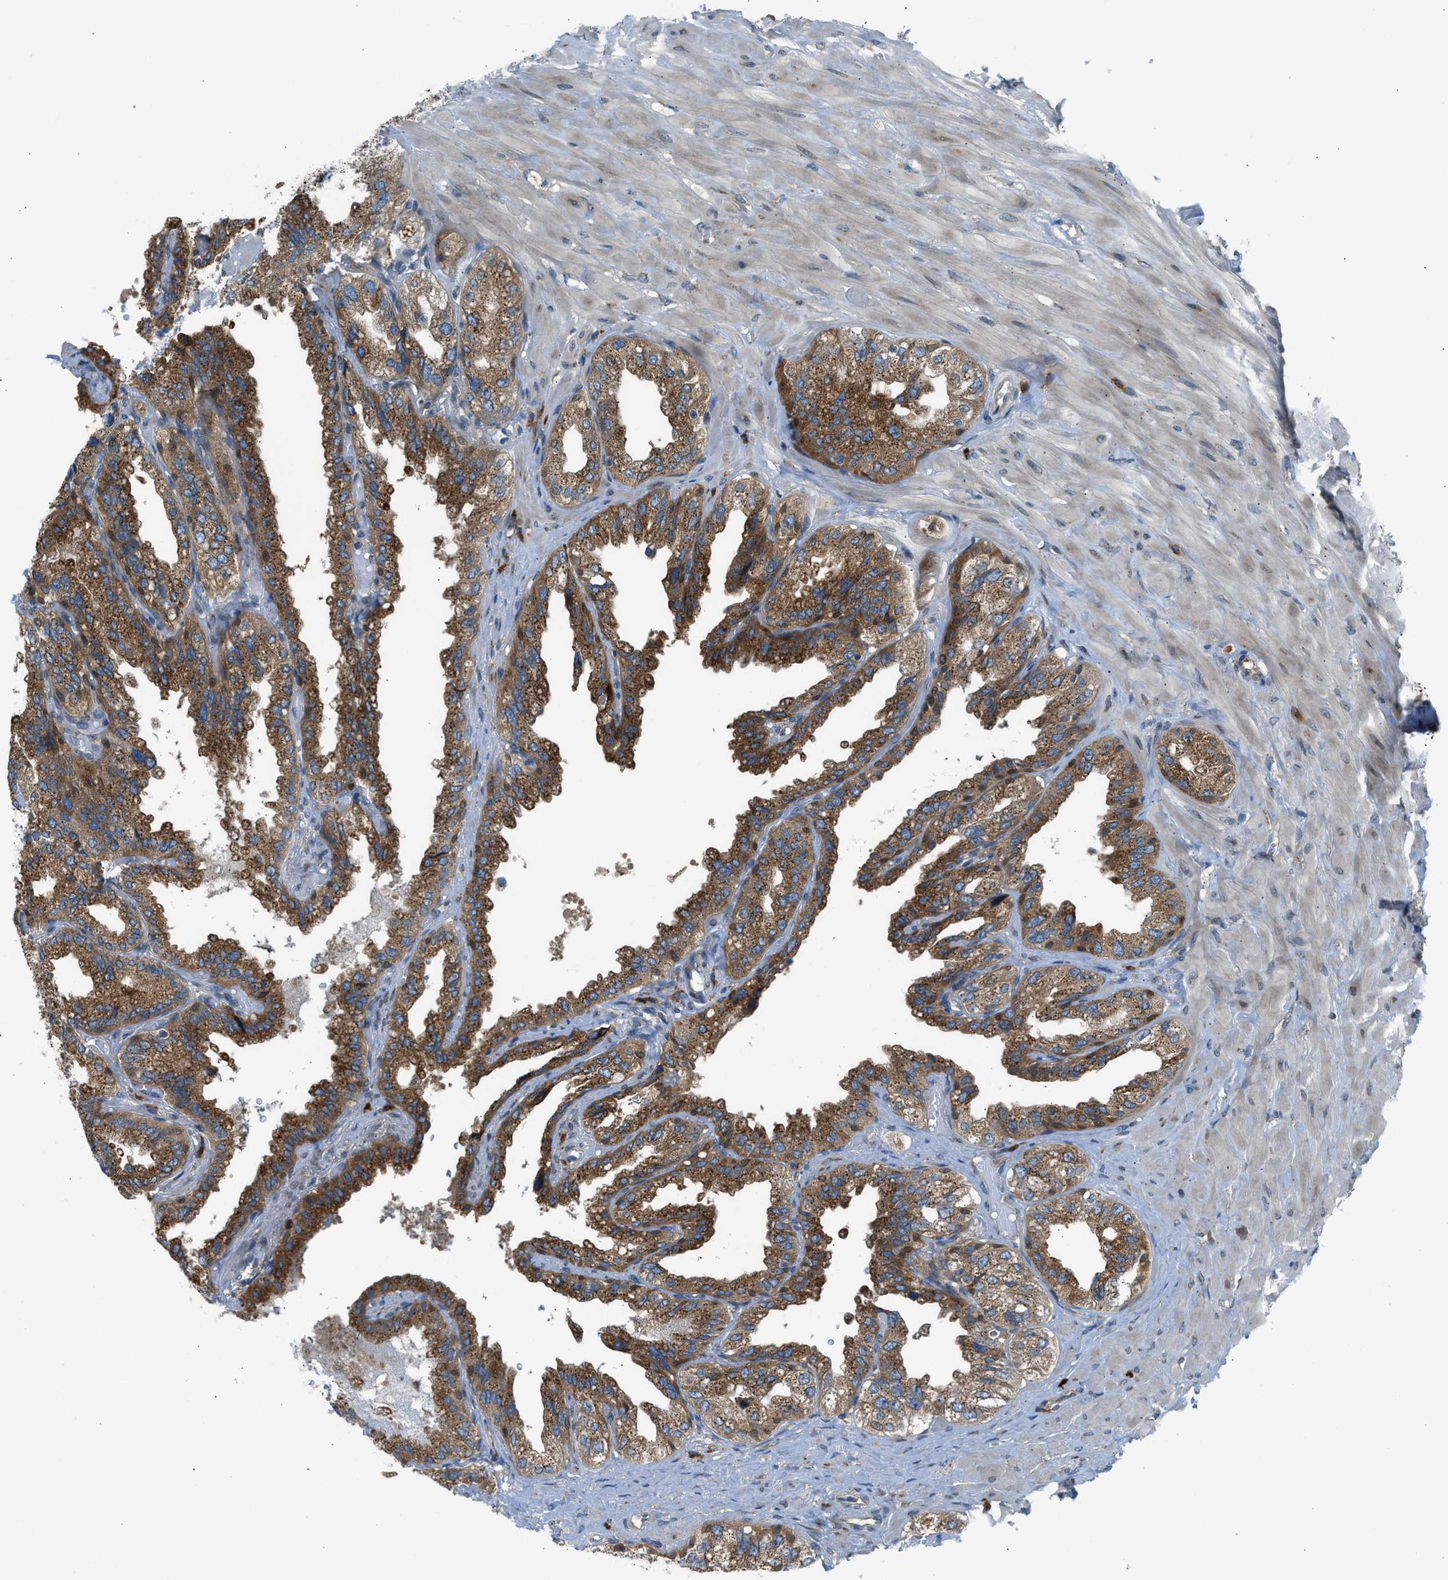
{"staining": {"intensity": "moderate", "quantity": ">75%", "location": "cytoplasmic/membranous"}, "tissue": "seminal vesicle", "cell_type": "Glandular cells", "image_type": "normal", "snomed": [{"axis": "morphology", "description": "Normal tissue, NOS"}, {"axis": "topography", "description": "Seminal veicle"}], "caption": "Immunohistochemical staining of unremarkable human seminal vesicle demonstrates medium levels of moderate cytoplasmic/membranous staining in approximately >75% of glandular cells.", "gene": "EDARADD", "patient": {"sex": "male", "age": 68}}